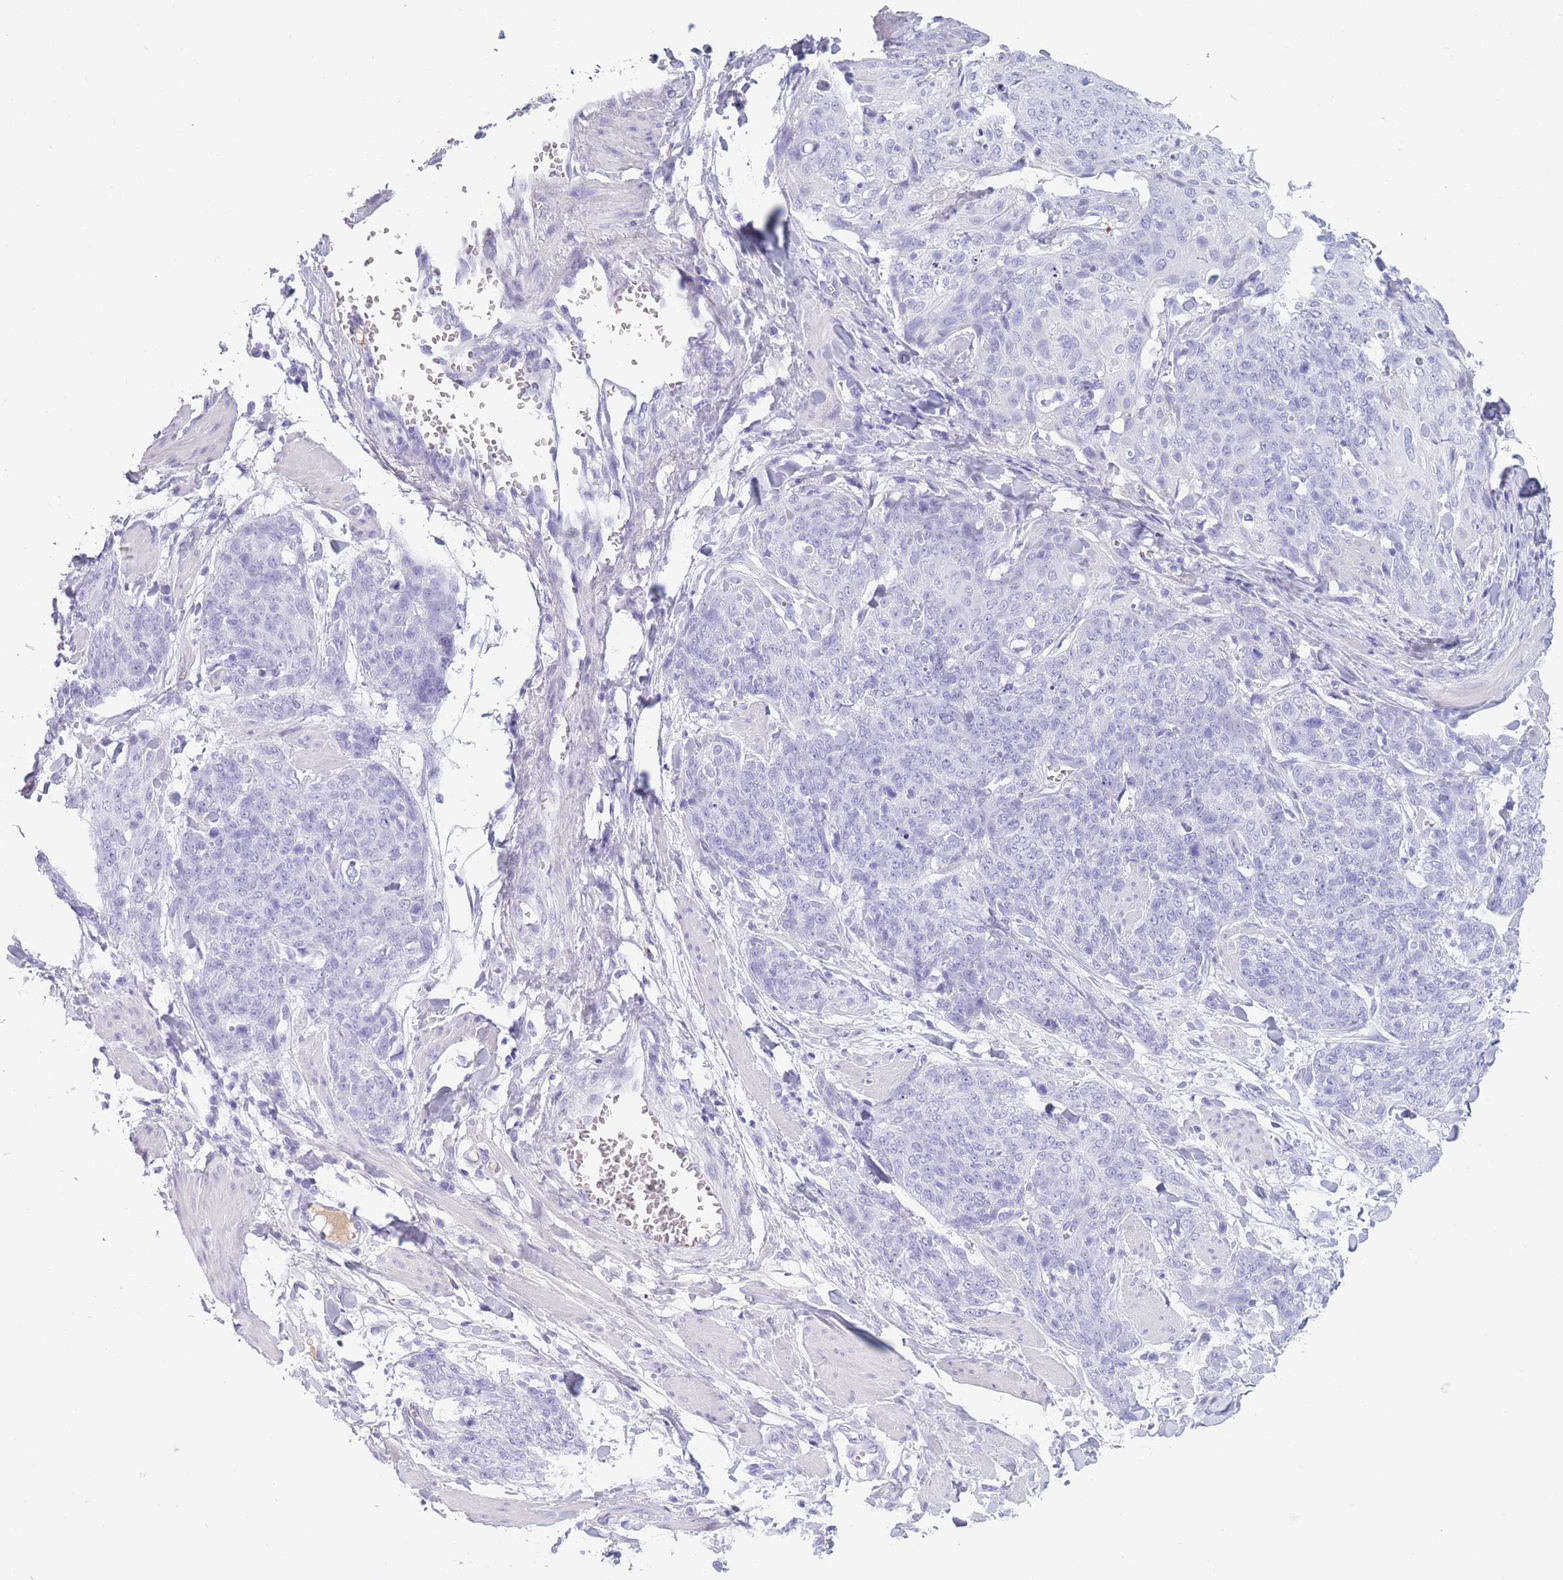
{"staining": {"intensity": "negative", "quantity": "none", "location": "none"}, "tissue": "skin cancer", "cell_type": "Tumor cells", "image_type": "cancer", "snomed": [{"axis": "morphology", "description": "Squamous cell carcinoma, NOS"}, {"axis": "topography", "description": "Skin"}, {"axis": "topography", "description": "Vulva"}], "caption": "Image shows no protein staining in tumor cells of squamous cell carcinoma (skin) tissue. (DAB immunohistochemistry (IHC) visualized using brightfield microscopy, high magnification).", "gene": "TNFSF11", "patient": {"sex": "female", "age": 85}}